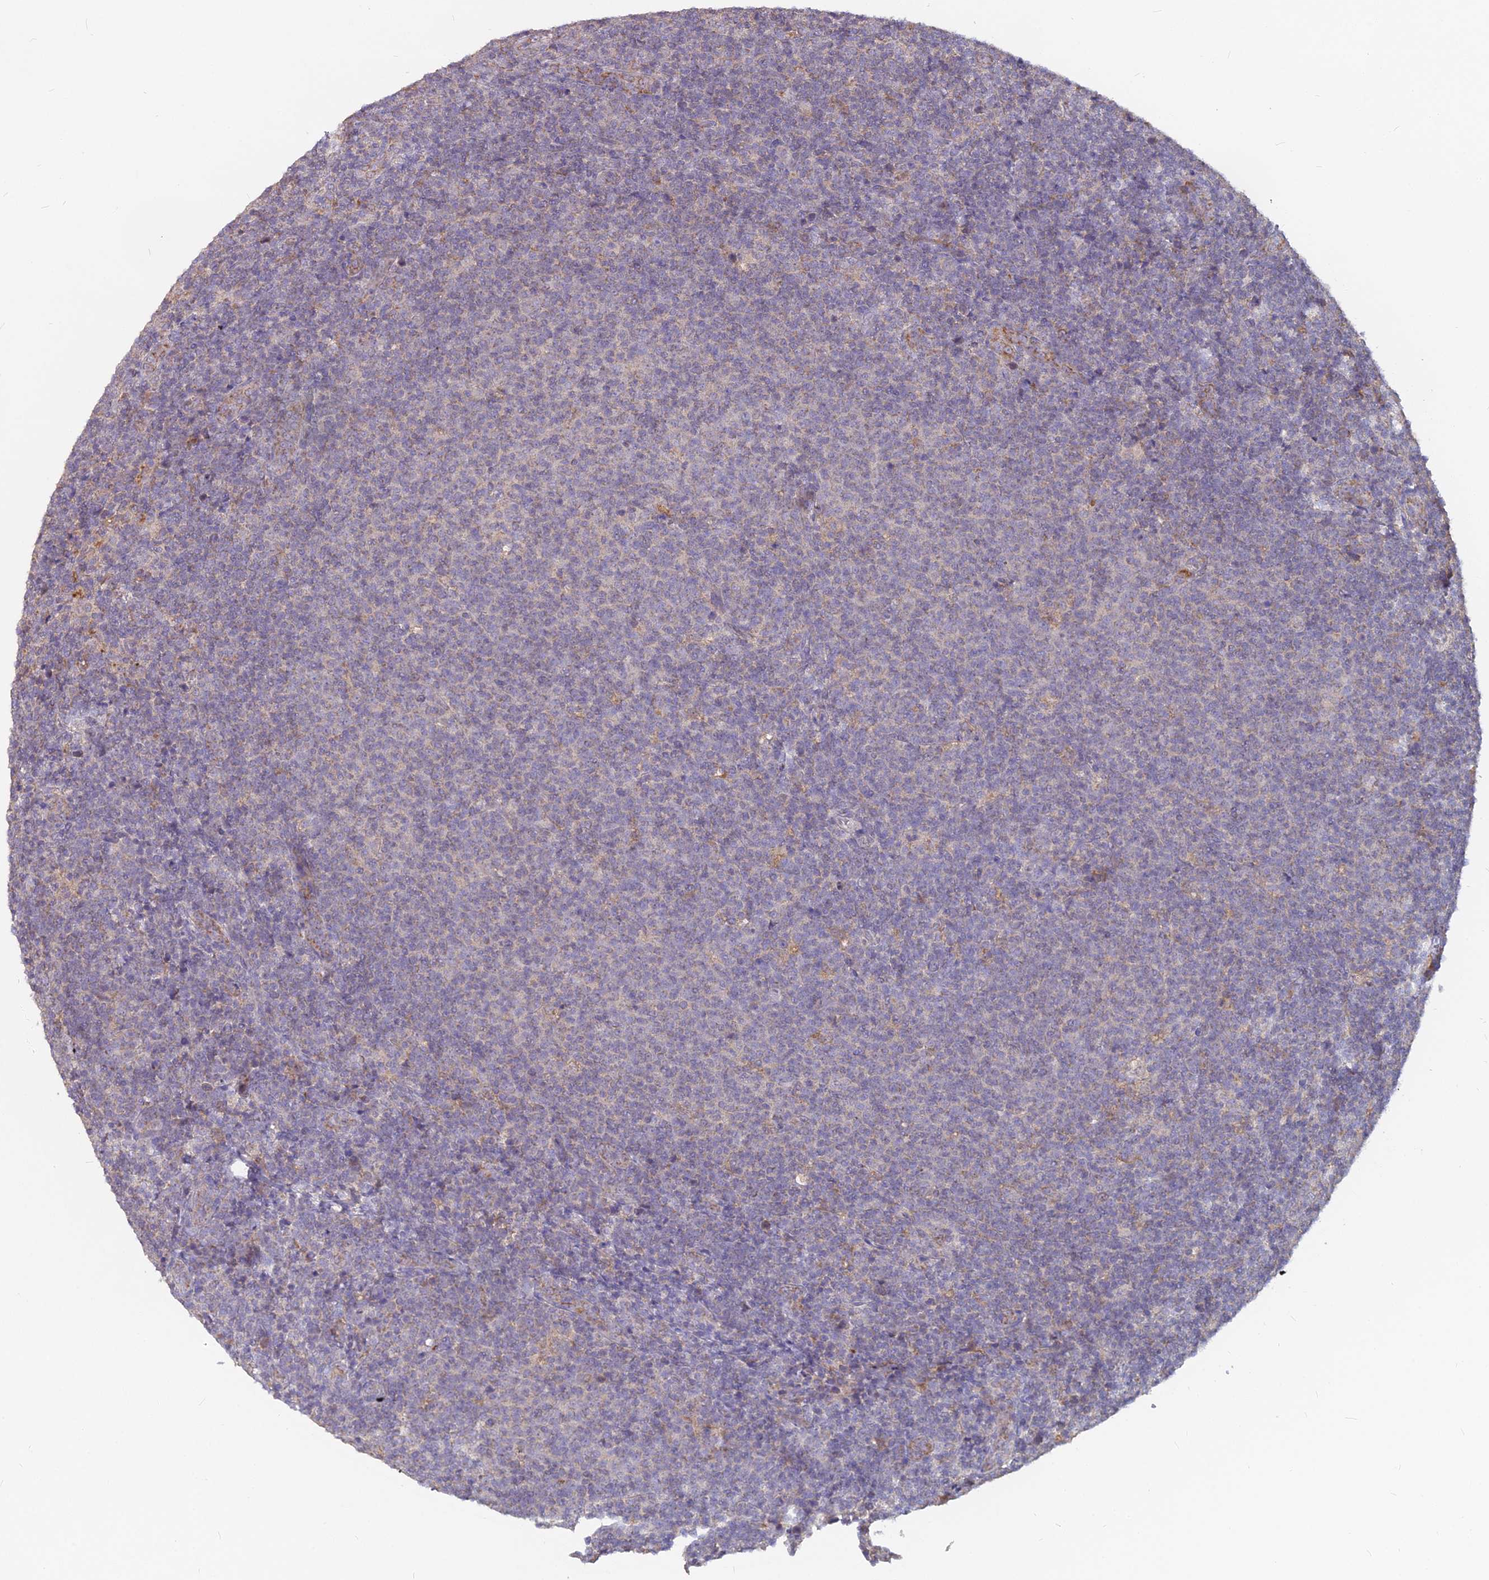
{"staining": {"intensity": "negative", "quantity": "none", "location": "none"}, "tissue": "lymphoma", "cell_type": "Tumor cells", "image_type": "cancer", "snomed": [{"axis": "morphology", "description": "Malignant lymphoma, non-Hodgkin's type, Low grade"}, {"axis": "topography", "description": "Lymph node"}], "caption": "Protein analysis of lymphoma exhibits no significant staining in tumor cells.", "gene": "MICU2", "patient": {"sex": "male", "age": 66}}